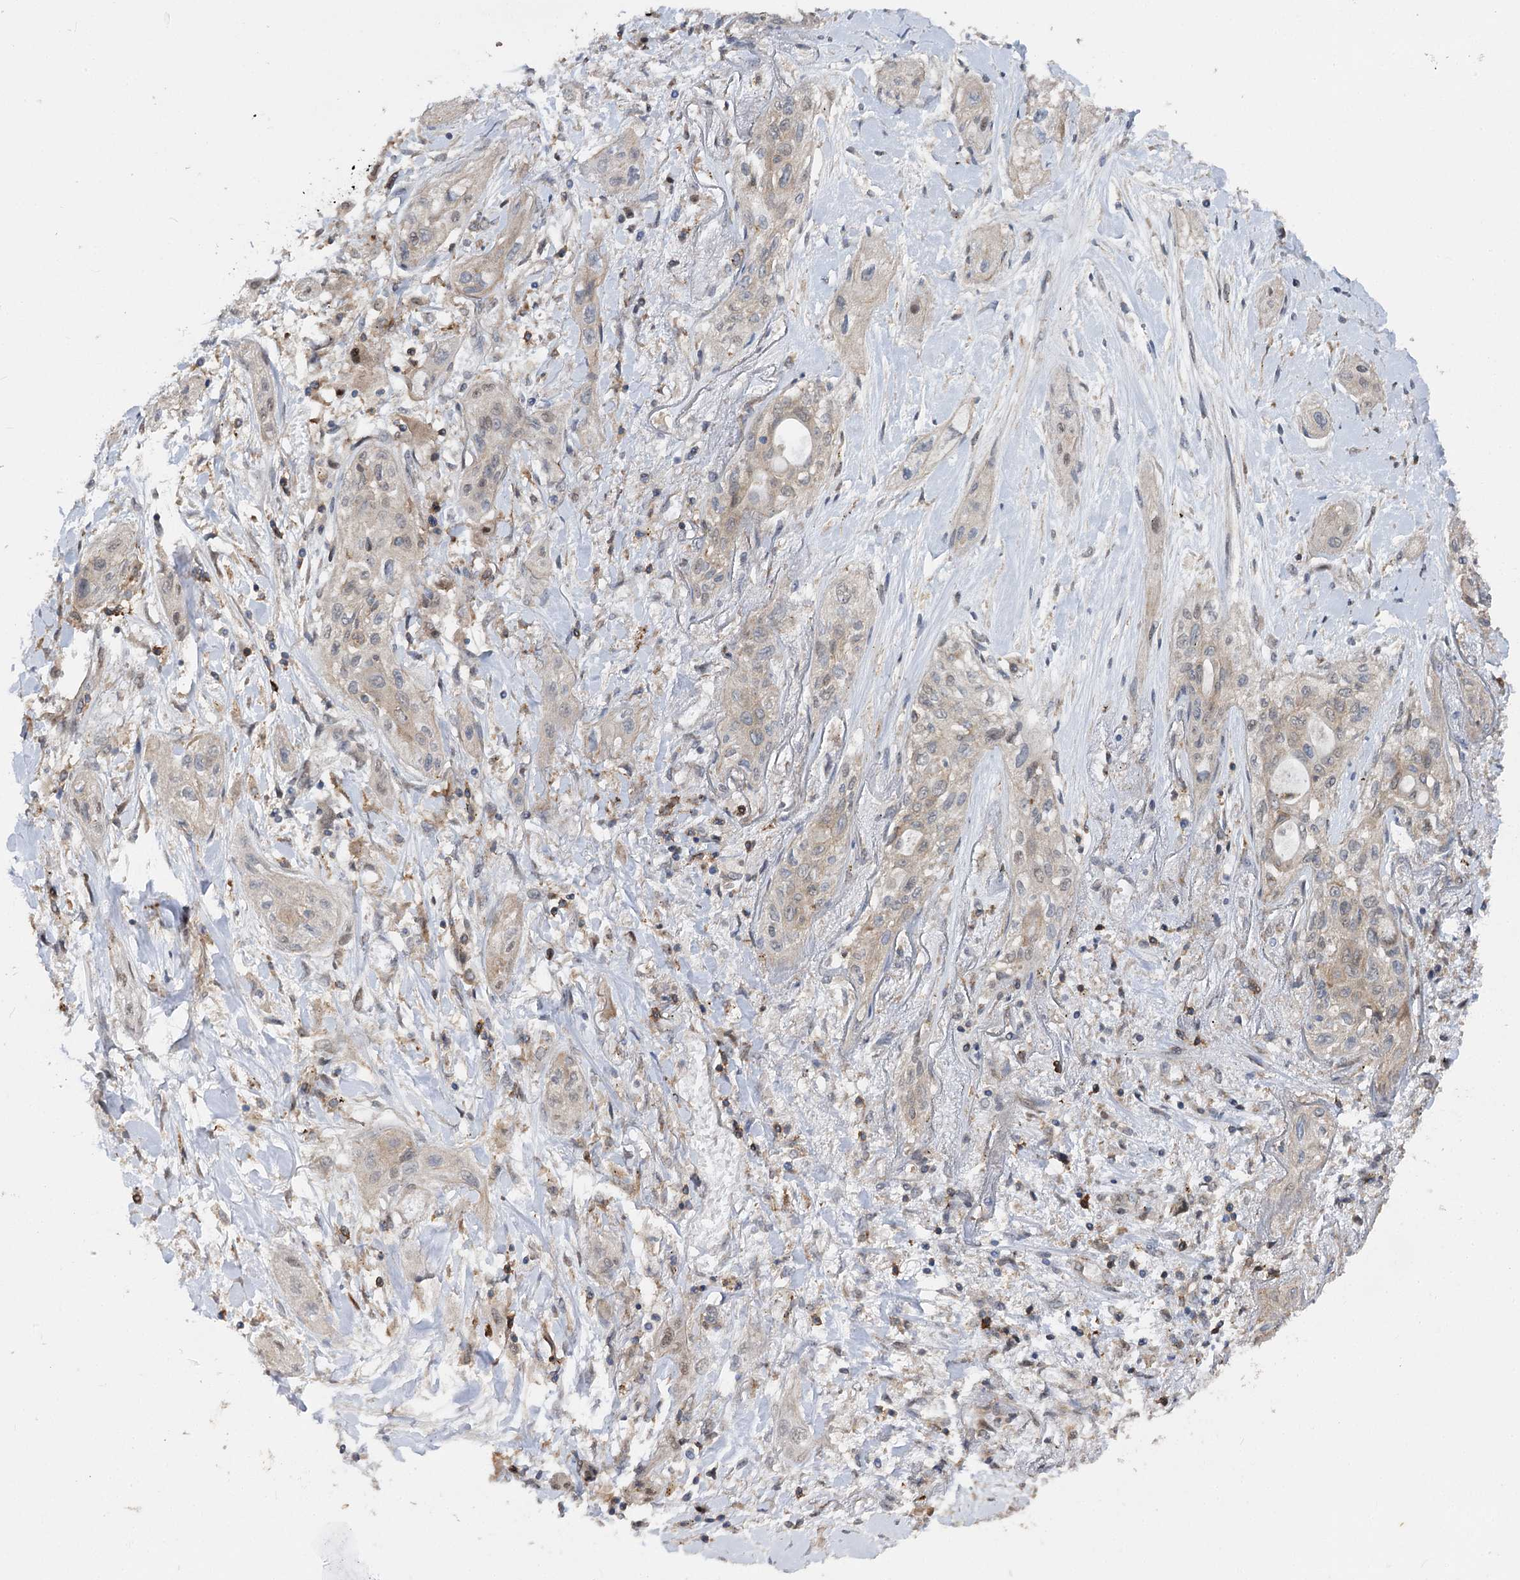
{"staining": {"intensity": "weak", "quantity": "<25%", "location": "cytoplasmic/membranous"}, "tissue": "lung cancer", "cell_type": "Tumor cells", "image_type": "cancer", "snomed": [{"axis": "morphology", "description": "Squamous cell carcinoma, NOS"}, {"axis": "topography", "description": "Lung"}], "caption": "Immunohistochemical staining of lung cancer (squamous cell carcinoma) shows no significant expression in tumor cells.", "gene": "STX6", "patient": {"sex": "female", "age": 47}}